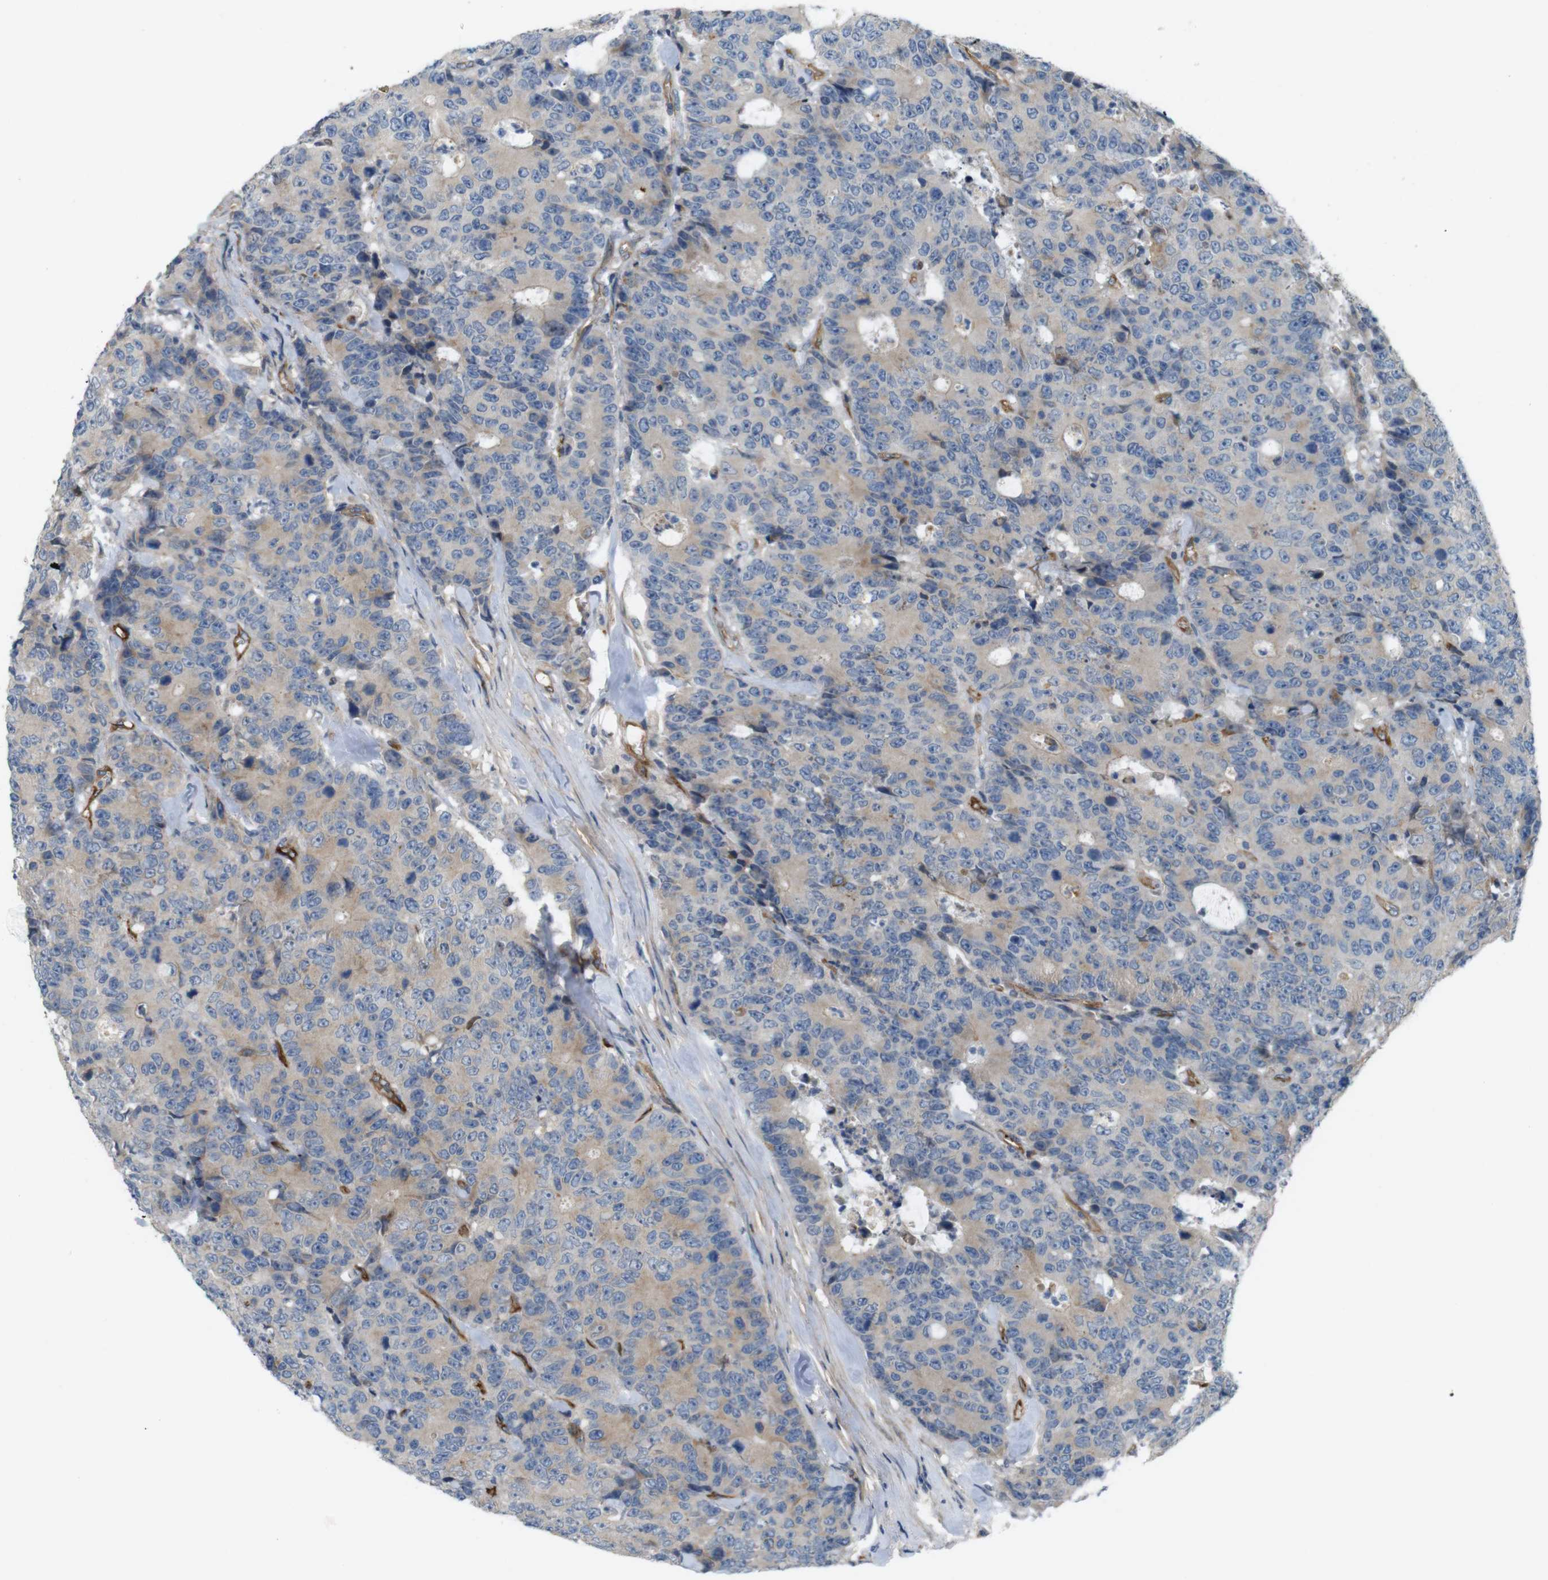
{"staining": {"intensity": "weak", "quantity": ">75%", "location": "cytoplasmic/membranous"}, "tissue": "colorectal cancer", "cell_type": "Tumor cells", "image_type": "cancer", "snomed": [{"axis": "morphology", "description": "Adenocarcinoma, NOS"}, {"axis": "topography", "description": "Colon"}], "caption": "Human adenocarcinoma (colorectal) stained with a protein marker exhibits weak staining in tumor cells.", "gene": "BVES", "patient": {"sex": "female", "age": 86}}